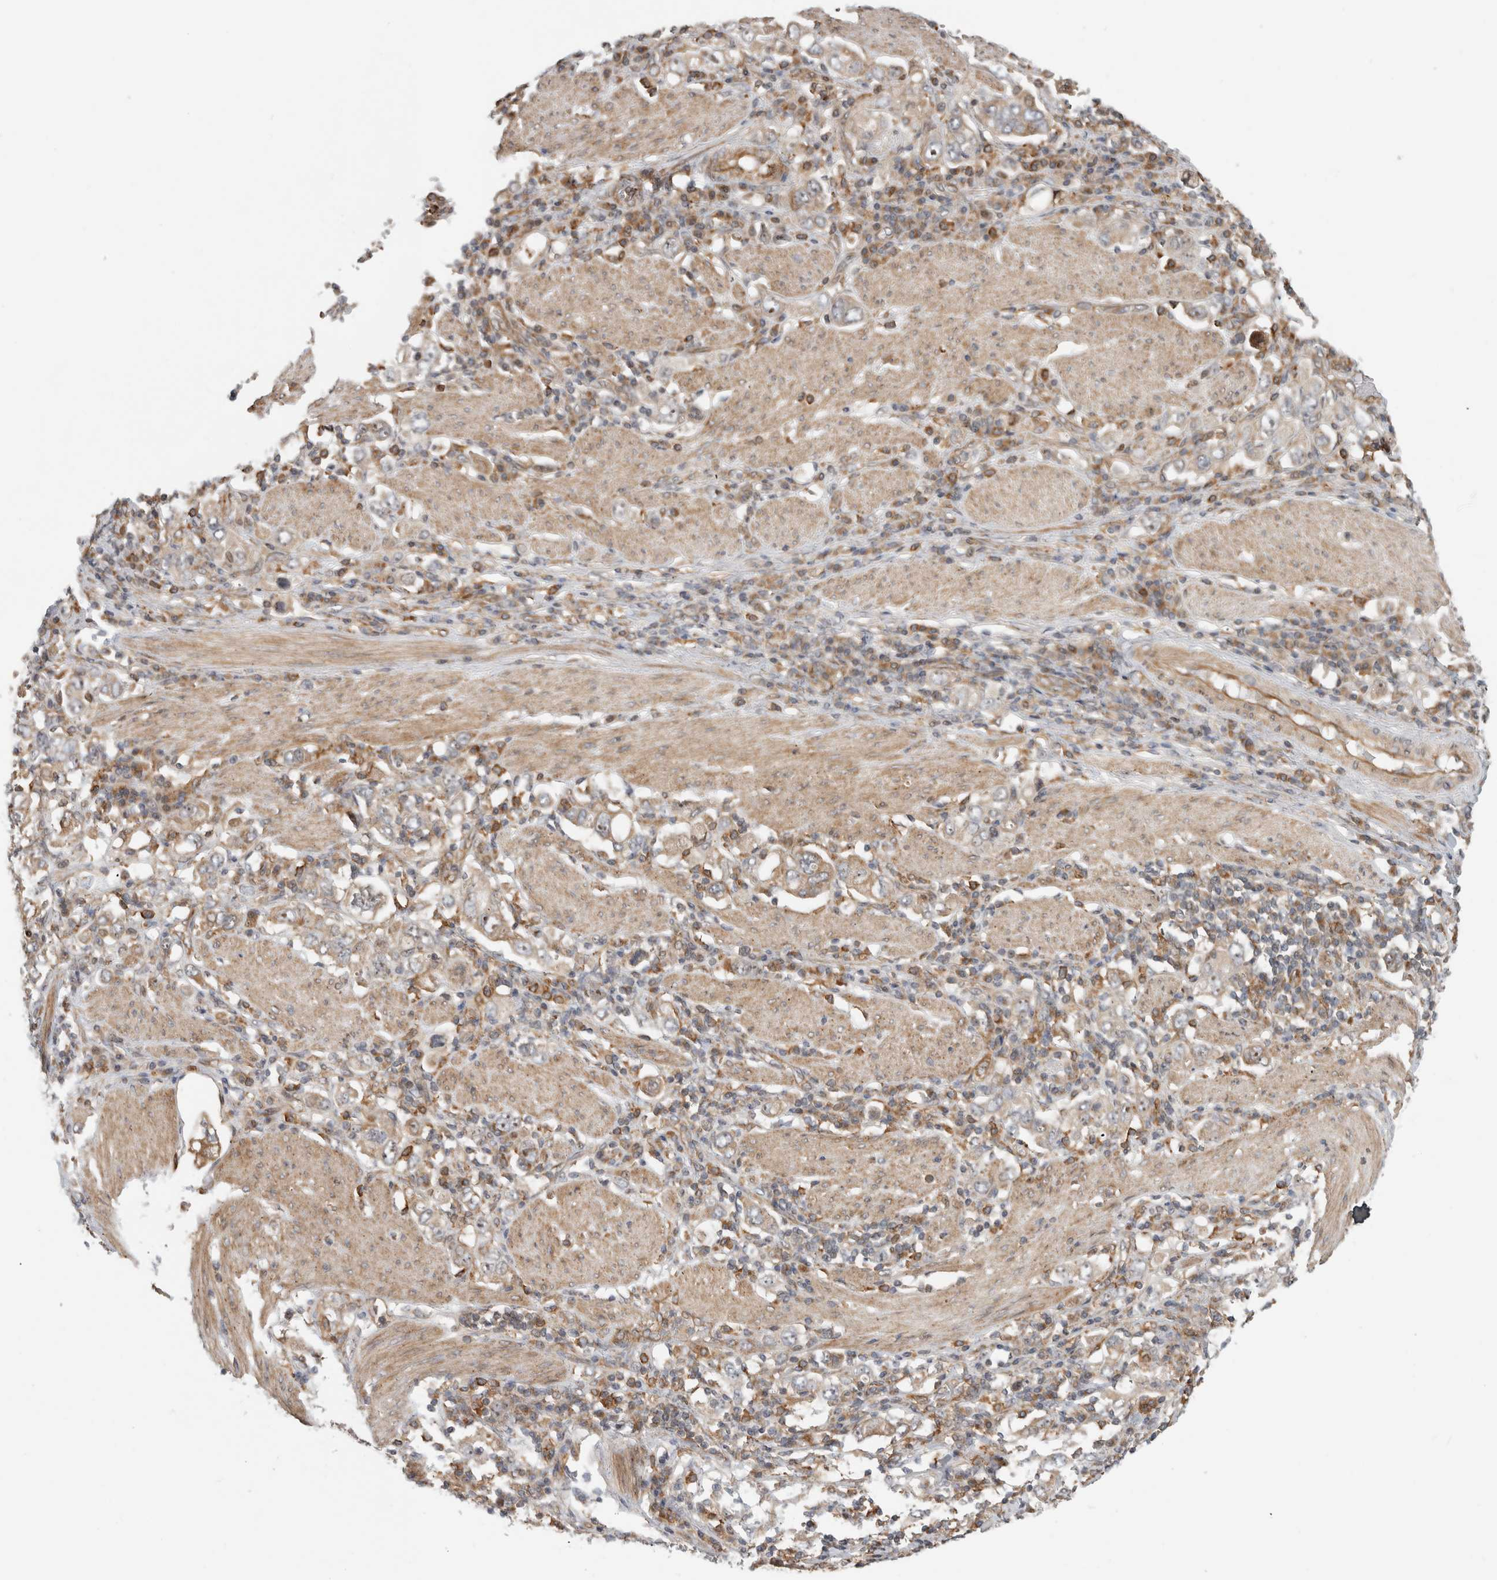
{"staining": {"intensity": "moderate", "quantity": ">75%", "location": "cytoplasmic/membranous"}, "tissue": "stomach cancer", "cell_type": "Tumor cells", "image_type": "cancer", "snomed": [{"axis": "morphology", "description": "Adenocarcinoma, NOS"}, {"axis": "topography", "description": "Stomach, upper"}], "caption": "Stomach cancer stained with immunohistochemistry (IHC) demonstrates moderate cytoplasmic/membranous staining in about >75% of tumor cells.", "gene": "WASF2", "patient": {"sex": "male", "age": 62}}